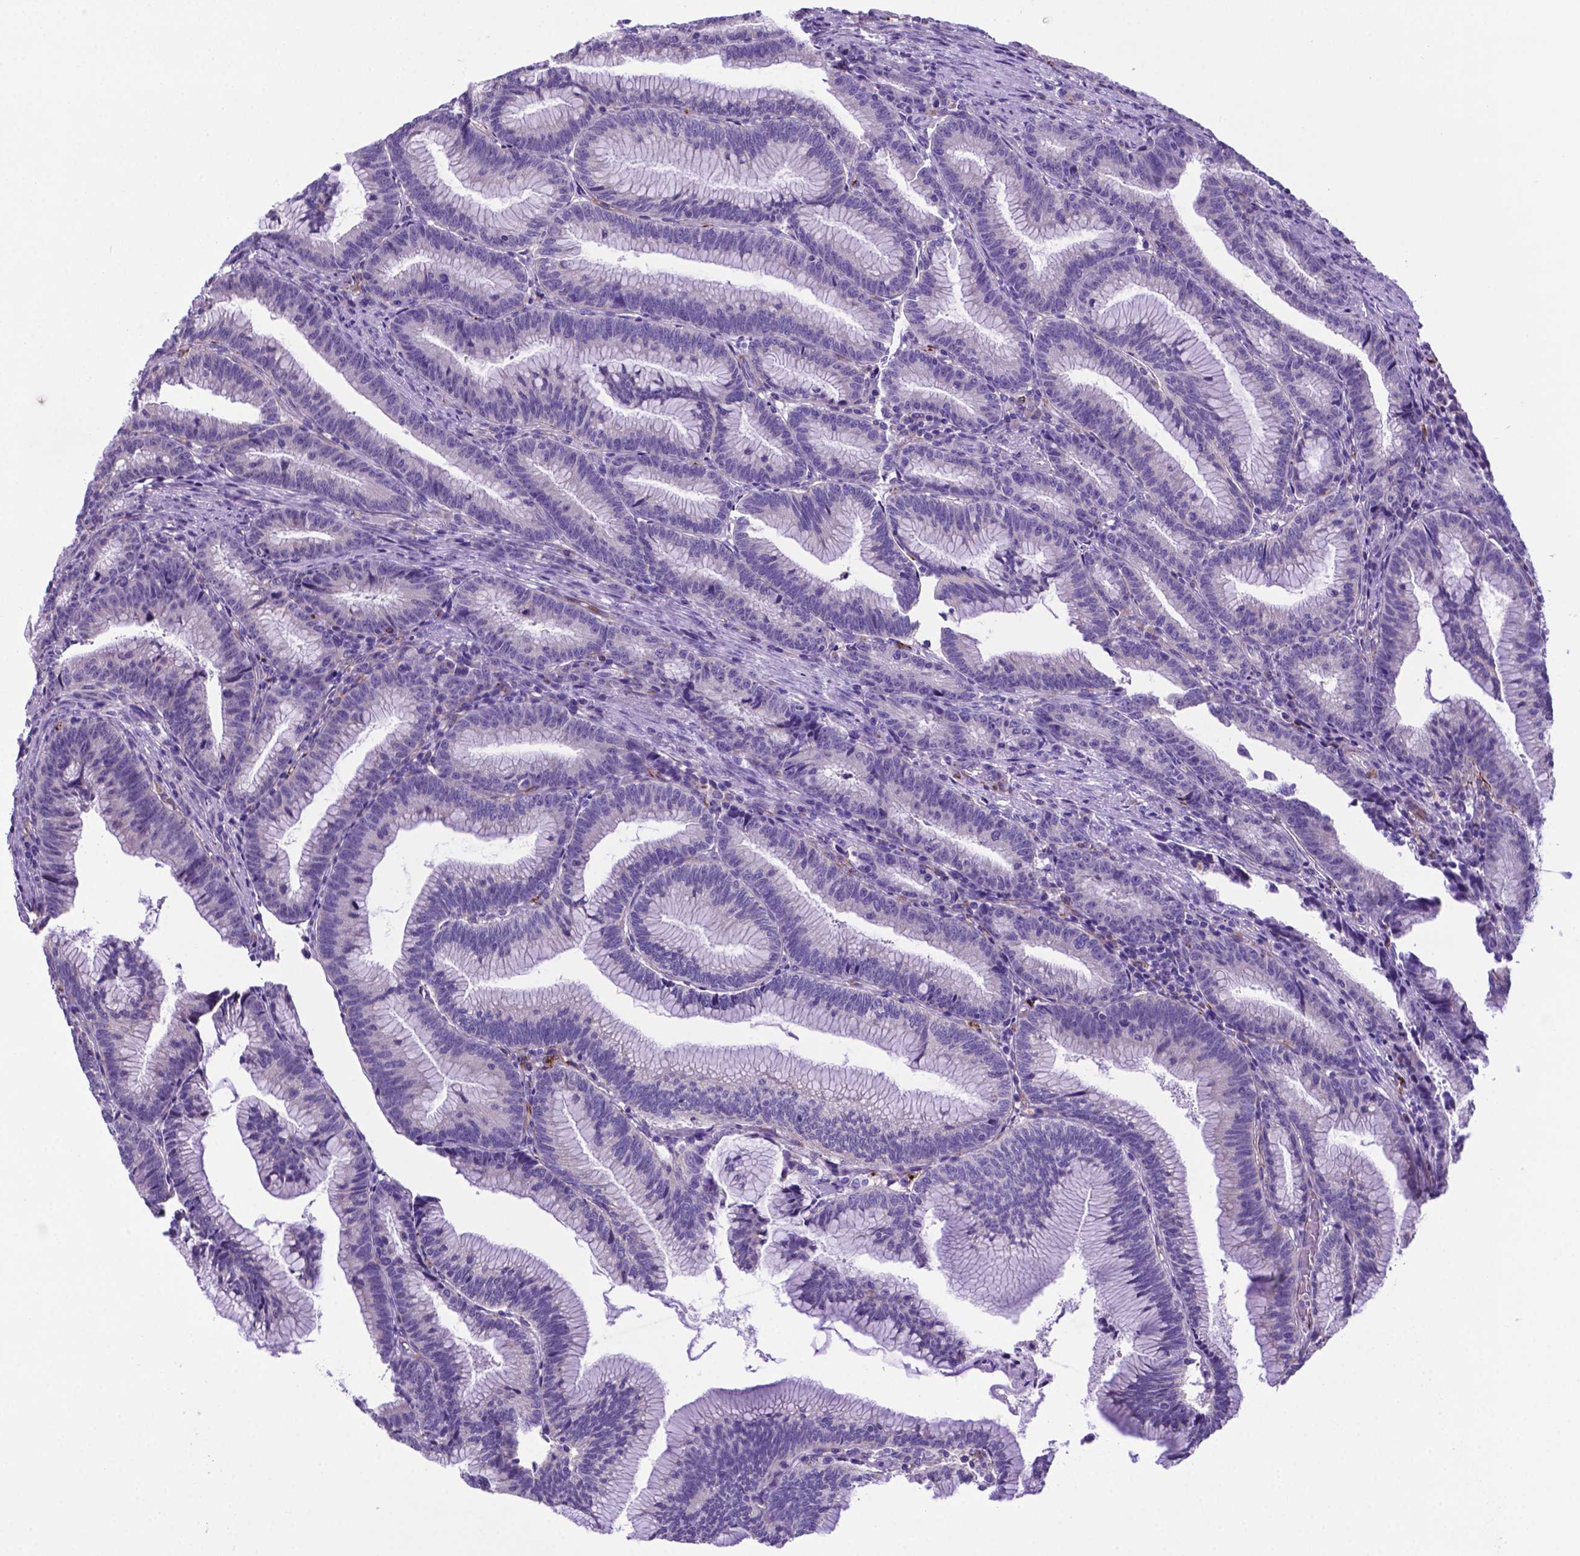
{"staining": {"intensity": "negative", "quantity": "none", "location": "none"}, "tissue": "colorectal cancer", "cell_type": "Tumor cells", "image_type": "cancer", "snomed": [{"axis": "morphology", "description": "Adenocarcinoma, NOS"}, {"axis": "topography", "description": "Colon"}], "caption": "Colorectal cancer was stained to show a protein in brown. There is no significant staining in tumor cells.", "gene": "LZTR1", "patient": {"sex": "female", "age": 78}}